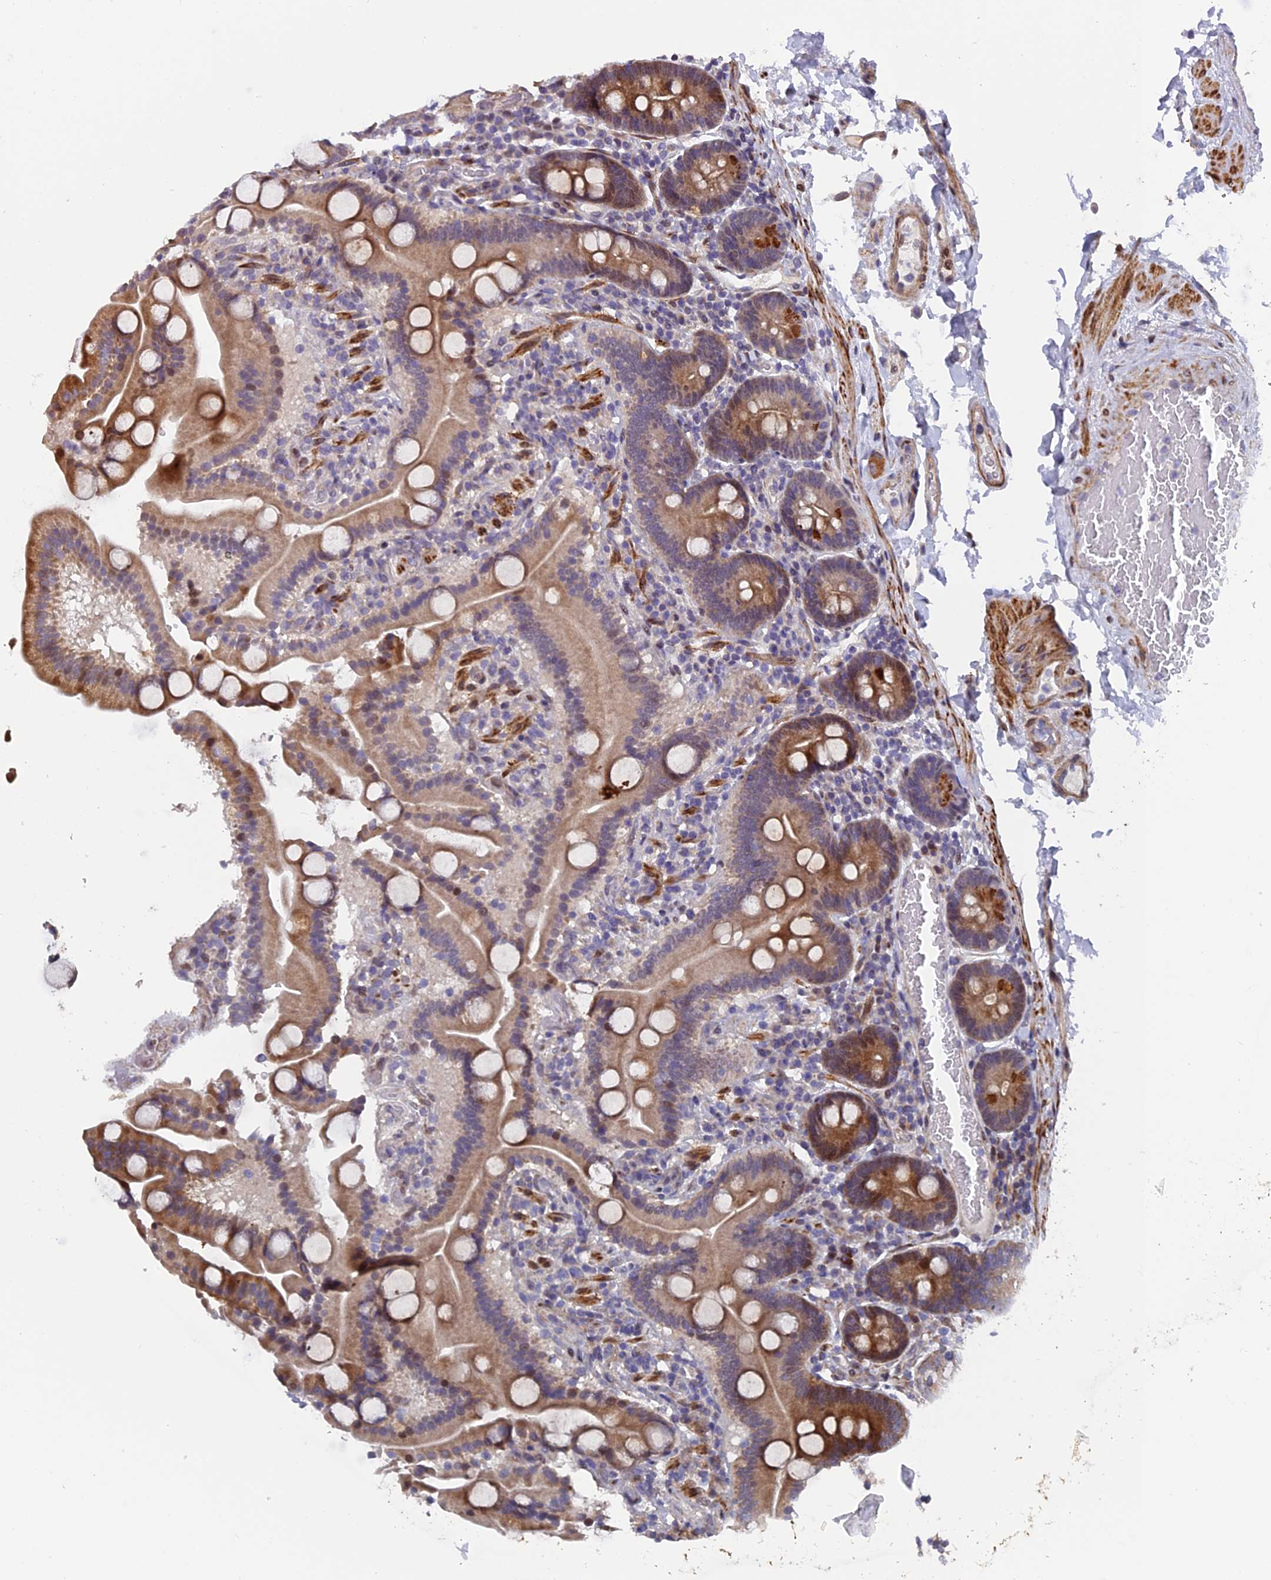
{"staining": {"intensity": "moderate", "quantity": ">75%", "location": "cytoplasmic/membranous,nuclear"}, "tissue": "duodenum", "cell_type": "Glandular cells", "image_type": "normal", "snomed": [{"axis": "morphology", "description": "Normal tissue, NOS"}, {"axis": "topography", "description": "Duodenum"}], "caption": "This micrograph displays immunohistochemistry staining of normal duodenum, with medium moderate cytoplasmic/membranous,nuclear staining in approximately >75% of glandular cells.", "gene": "RAB28", "patient": {"sex": "male", "age": 55}}